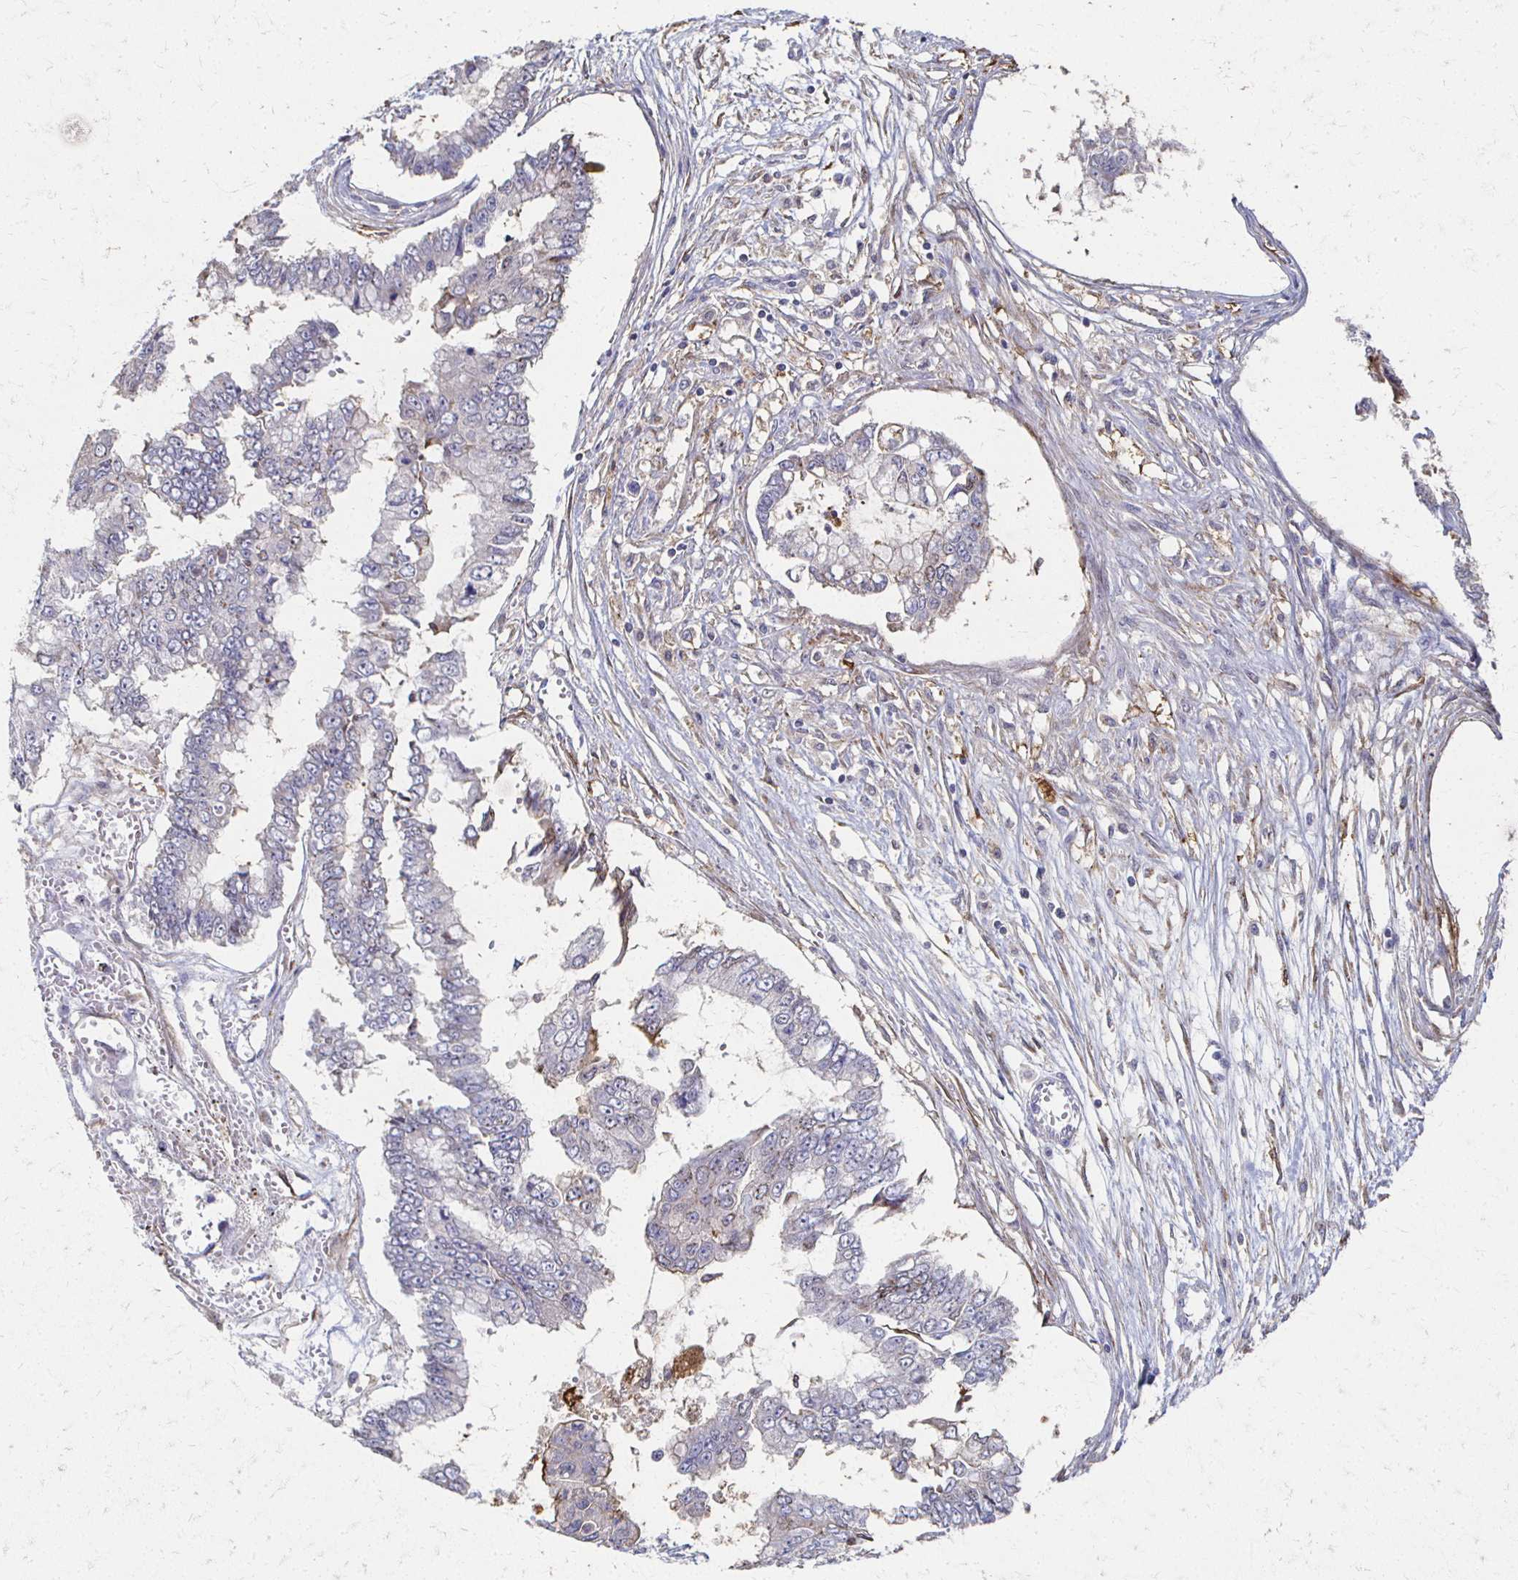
{"staining": {"intensity": "negative", "quantity": "none", "location": "none"}, "tissue": "ovarian cancer", "cell_type": "Tumor cells", "image_type": "cancer", "snomed": [{"axis": "morphology", "description": "Cystadenocarcinoma, mucinous, NOS"}, {"axis": "topography", "description": "Ovary"}], "caption": "IHC histopathology image of ovarian mucinous cystadenocarcinoma stained for a protein (brown), which demonstrates no positivity in tumor cells. The staining is performed using DAB brown chromogen with nuclei counter-stained in using hematoxylin.", "gene": "CX3CR1", "patient": {"sex": "female", "age": 72}}